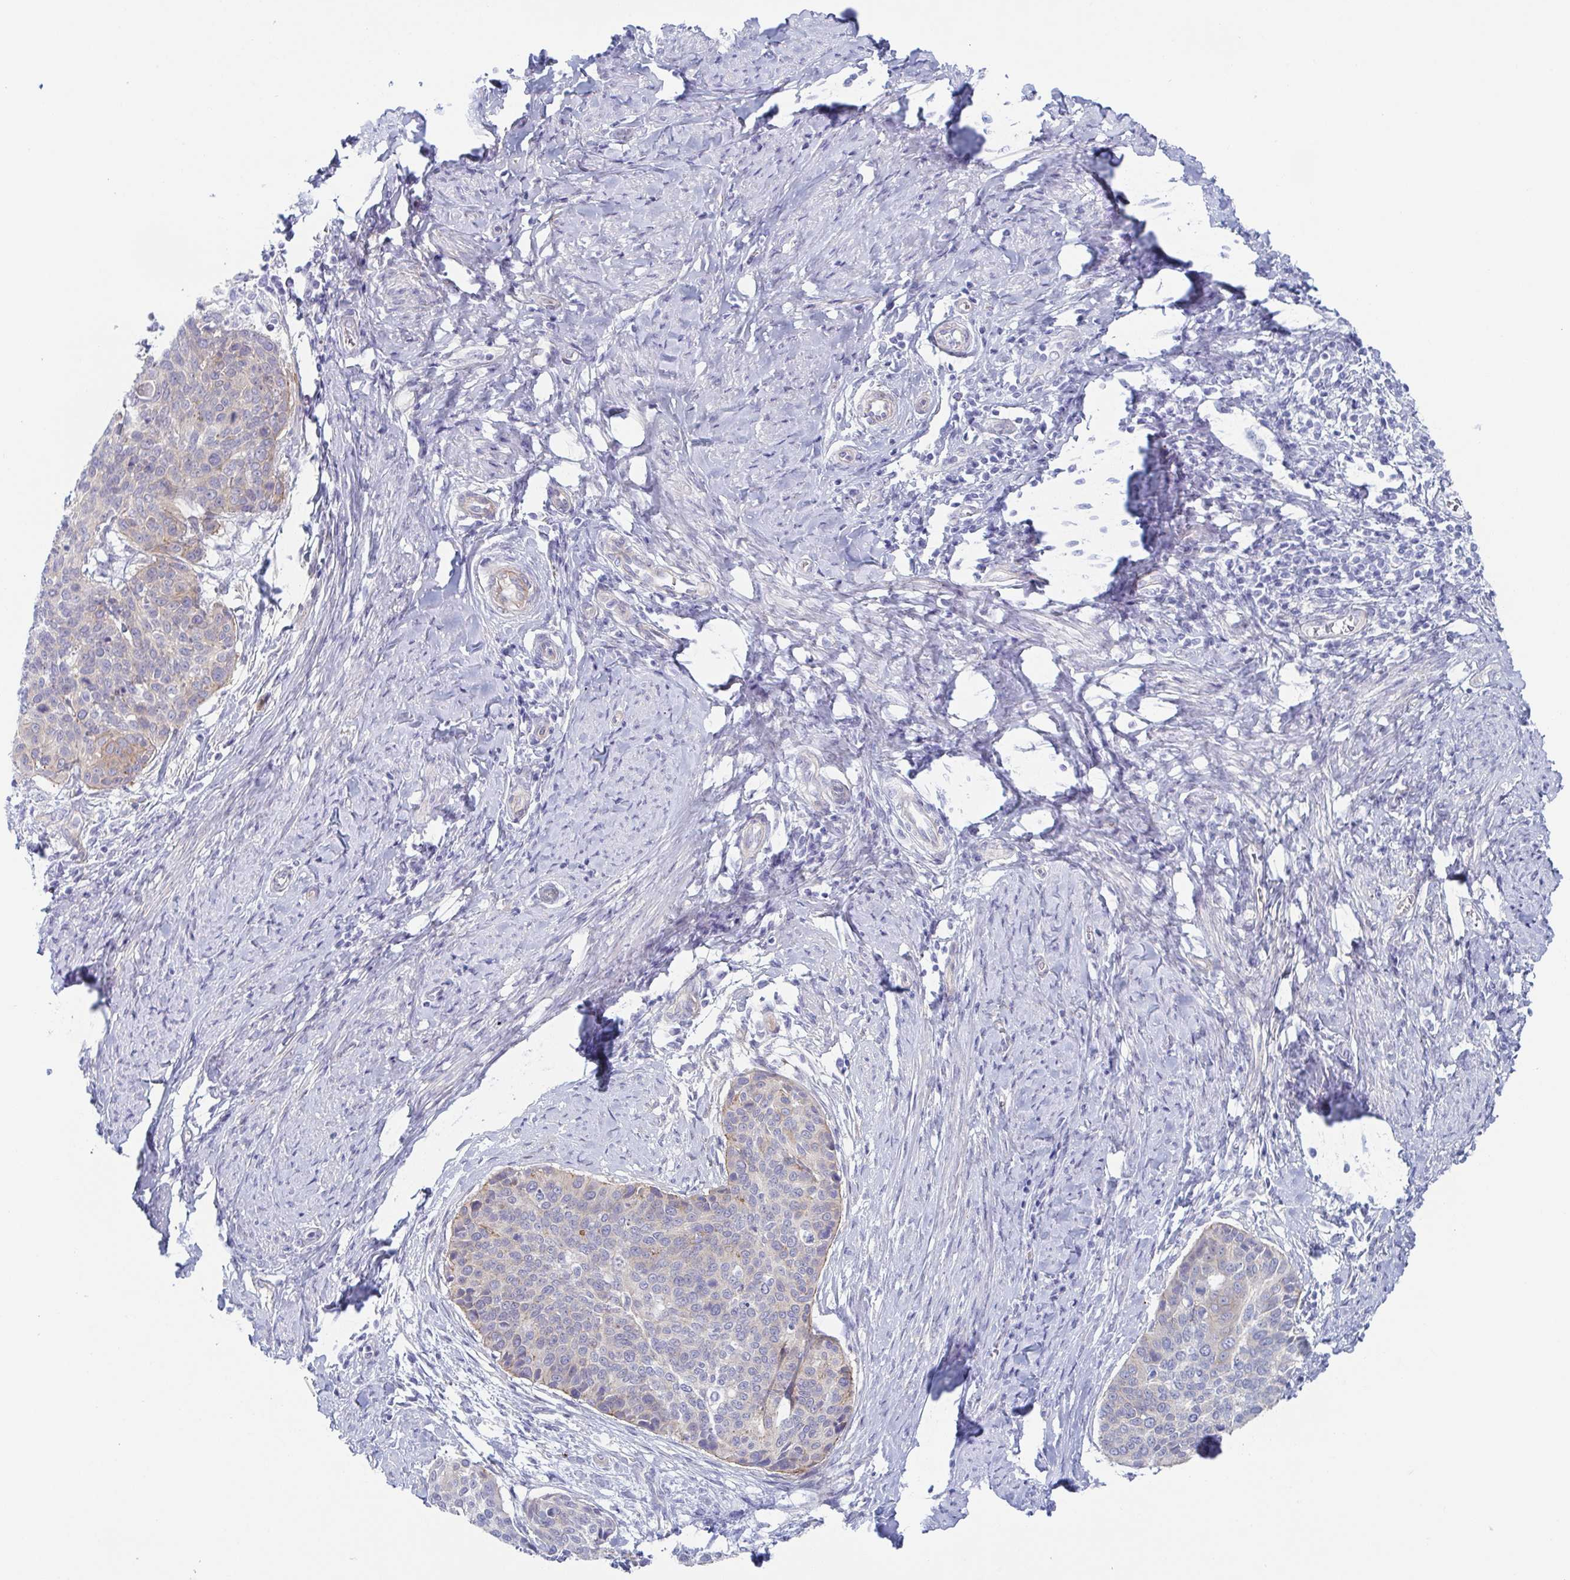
{"staining": {"intensity": "weak", "quantity": "<25%", "location": "cytoplasmic/membranous"}, "tissue": "cervical cancer", "cell_type": "Tumor cells", "image_type": "cancer", "snomed": [{"axis": "morphology", "description": "Squamous cell carcinoma, NOS"}, {"axis": "topography", "description": "Cervix"}], "caption": "Tumor cells show no significant protein expression in cervical squamous cell carcinoma.", "gene": "DYNC1I1", "patient": {"sex": "female", "age": 69}}